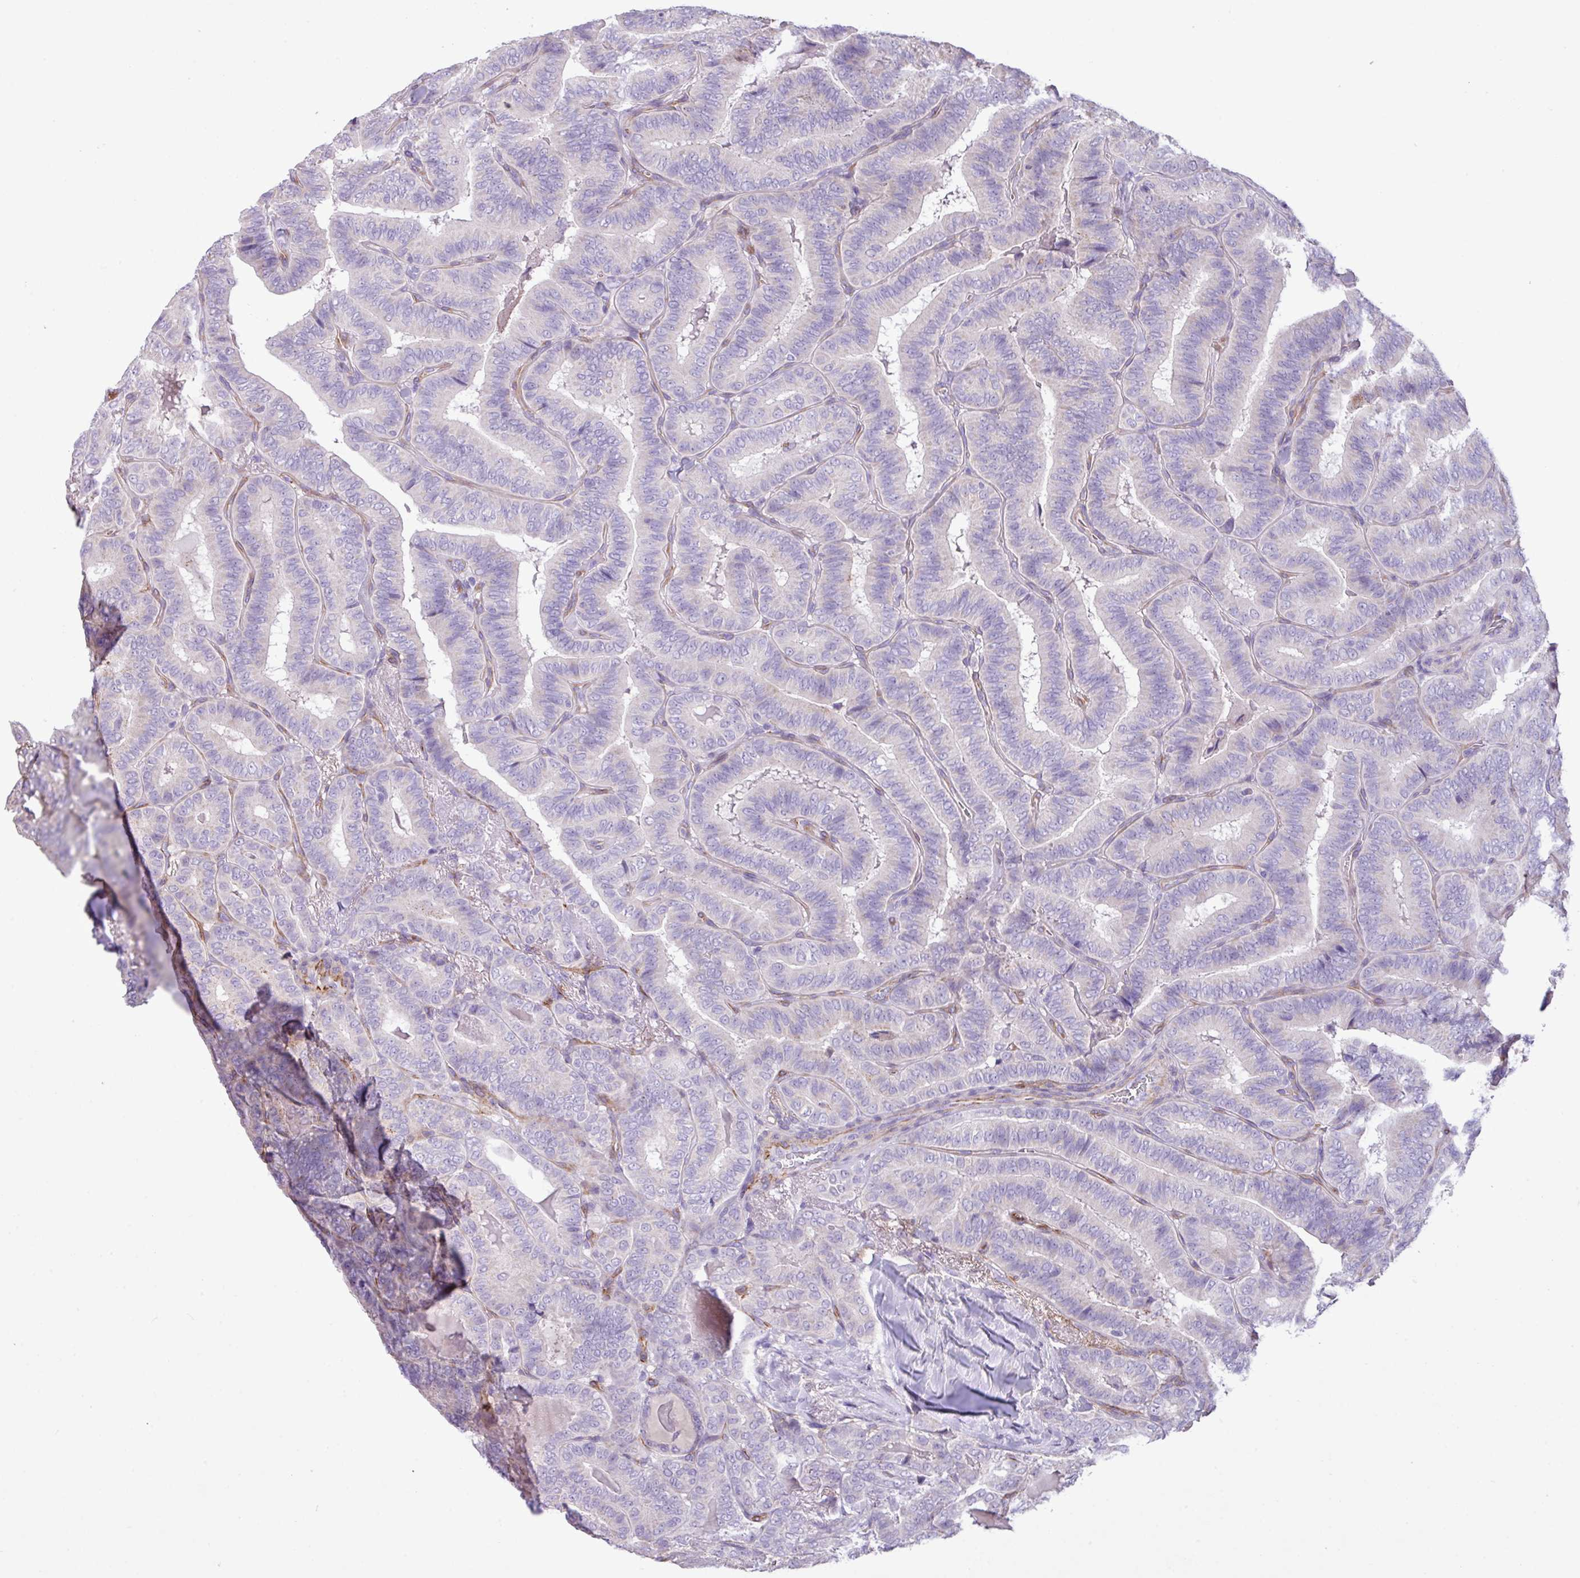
{"staining": {"intensity": "negative", "quantity": "none", "location": "none"}, "tissue": "thyroid cancer", "cell_type": "Tumor cells", "image_type": "cancer", "snomed": [{"axis": "morphology", "description": "Papillary adenocarcinoma, NOS"}, {"axis": "topography", "description": "Thyroid gland"}], "caption": "High power microscopy image of an immunohistochemistry image of thyroid papillary adenocarcinoma, revealing no significant positivity in tumor cells. (Stains: DAB (3,3'-diaminobenzidine) immunohistochemistry with hematoxylin counter stain, Microscopy: brightfield microscopy at high magnification).", "gene": "CD248", "patient": {"sex": "male", "age": 61}}